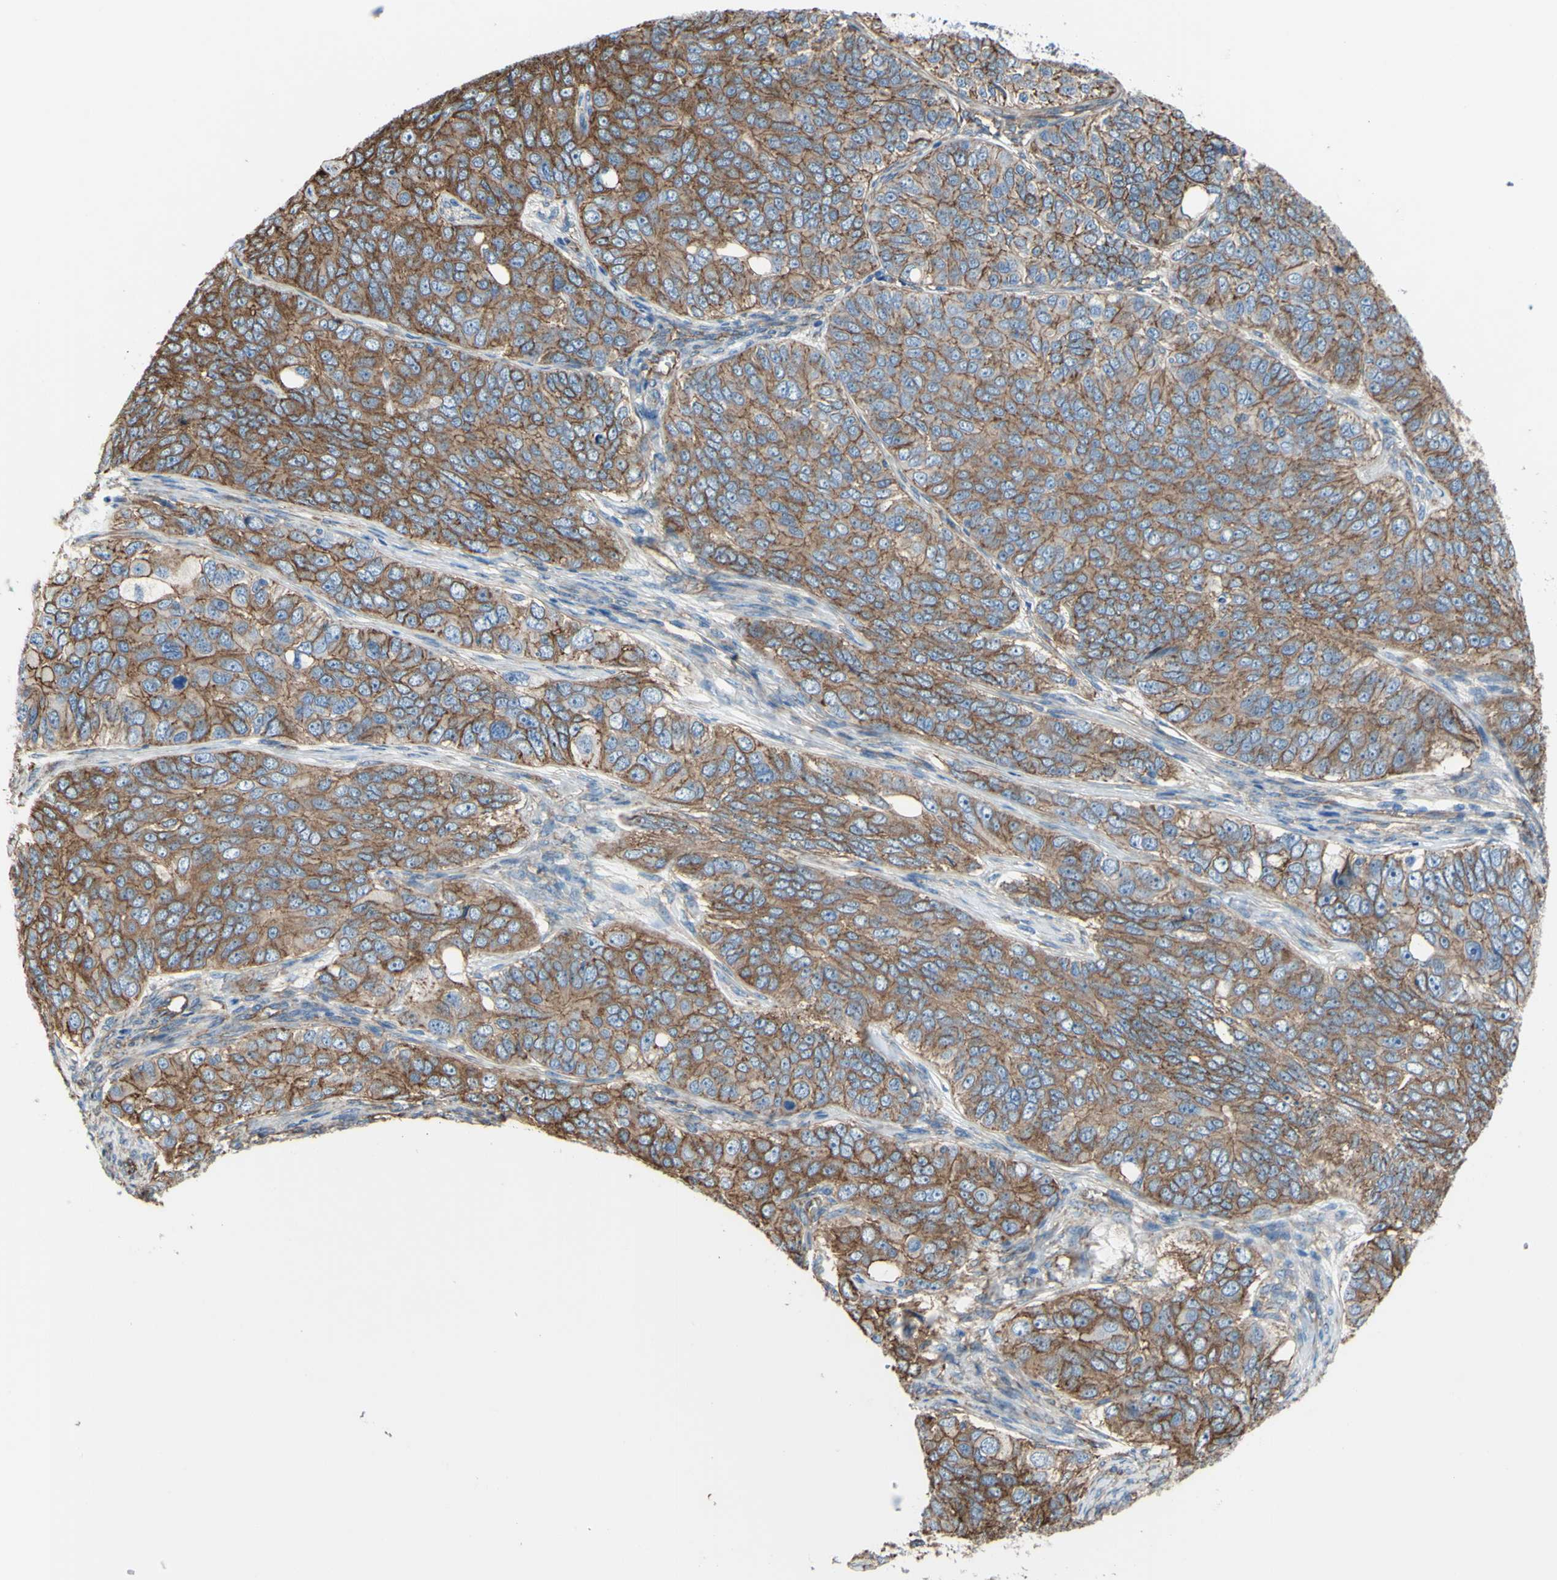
{"staining": {"intensity": "moderate", "quantity": ">75%", "location": "cytoplasmic/membranous"}, "tissue": "ovarian cancer", "cell_type": "Tumor cells", "image_type": "cancer", "snomed": [{"axis": "morphology", "description": "Carcinoma, endometroid"}, {"axis": "topography", "description": "Ovary"}], "caption": "Moderate cytoplasmic/membranous protein expression is identified in about >75% of tumor cells in endometroid carcinoma (ovarian). Ihc stains the protein of interest in brown and the nuclei are stained blue.", "gene": "TPBG", "patient": {"sex": "female", "age": 51}}